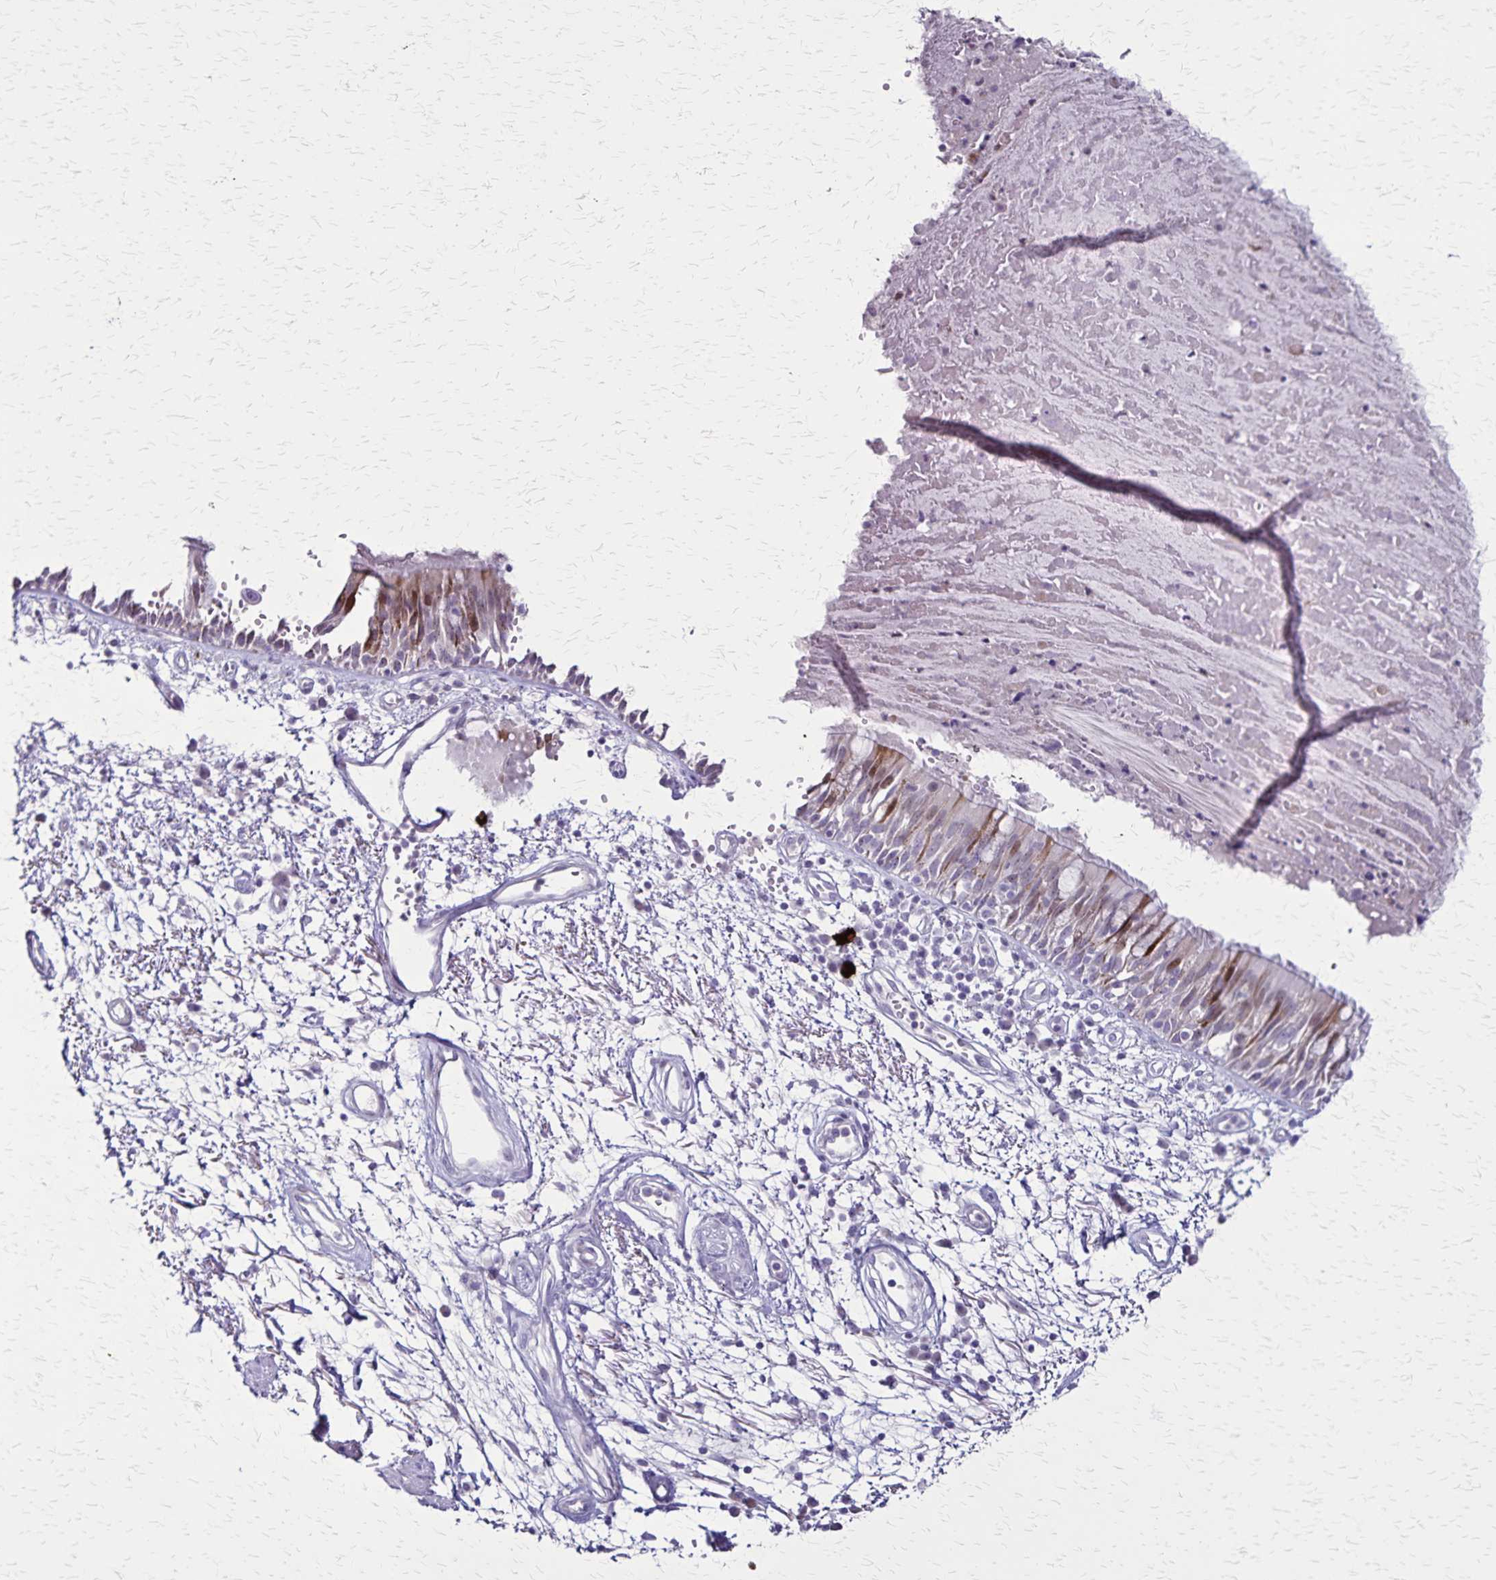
{"staining": {"intensity": "moderate", "quantity": "25%-75%", "location": "cytoplasmic/membranous"}, "tissue": "bronchus", "cell_type": "Respiratory epithelial cells", "image_type": "normal", "snomed": [{"axis": "morphology", "description": "Normal tissue, NOS"}, {"axis": "morphology", "description": "Squamous cell carcinoma, NOS"}, {"axis": "topography", "description": "Cartilage tissue"}, {"axis": "topography", "description": "Bronchus"}, {"axis": "topography", "description": "Lung"}], "caption": "Respiratory epithelial cells demonstrate medium levels of moderate cytoplasmic/membranous staining in approximately 25%-75% of cells in unremarkable human bronchus.", "gene": "OR51B5", "patient": {"sex": "male", "age": 66}}